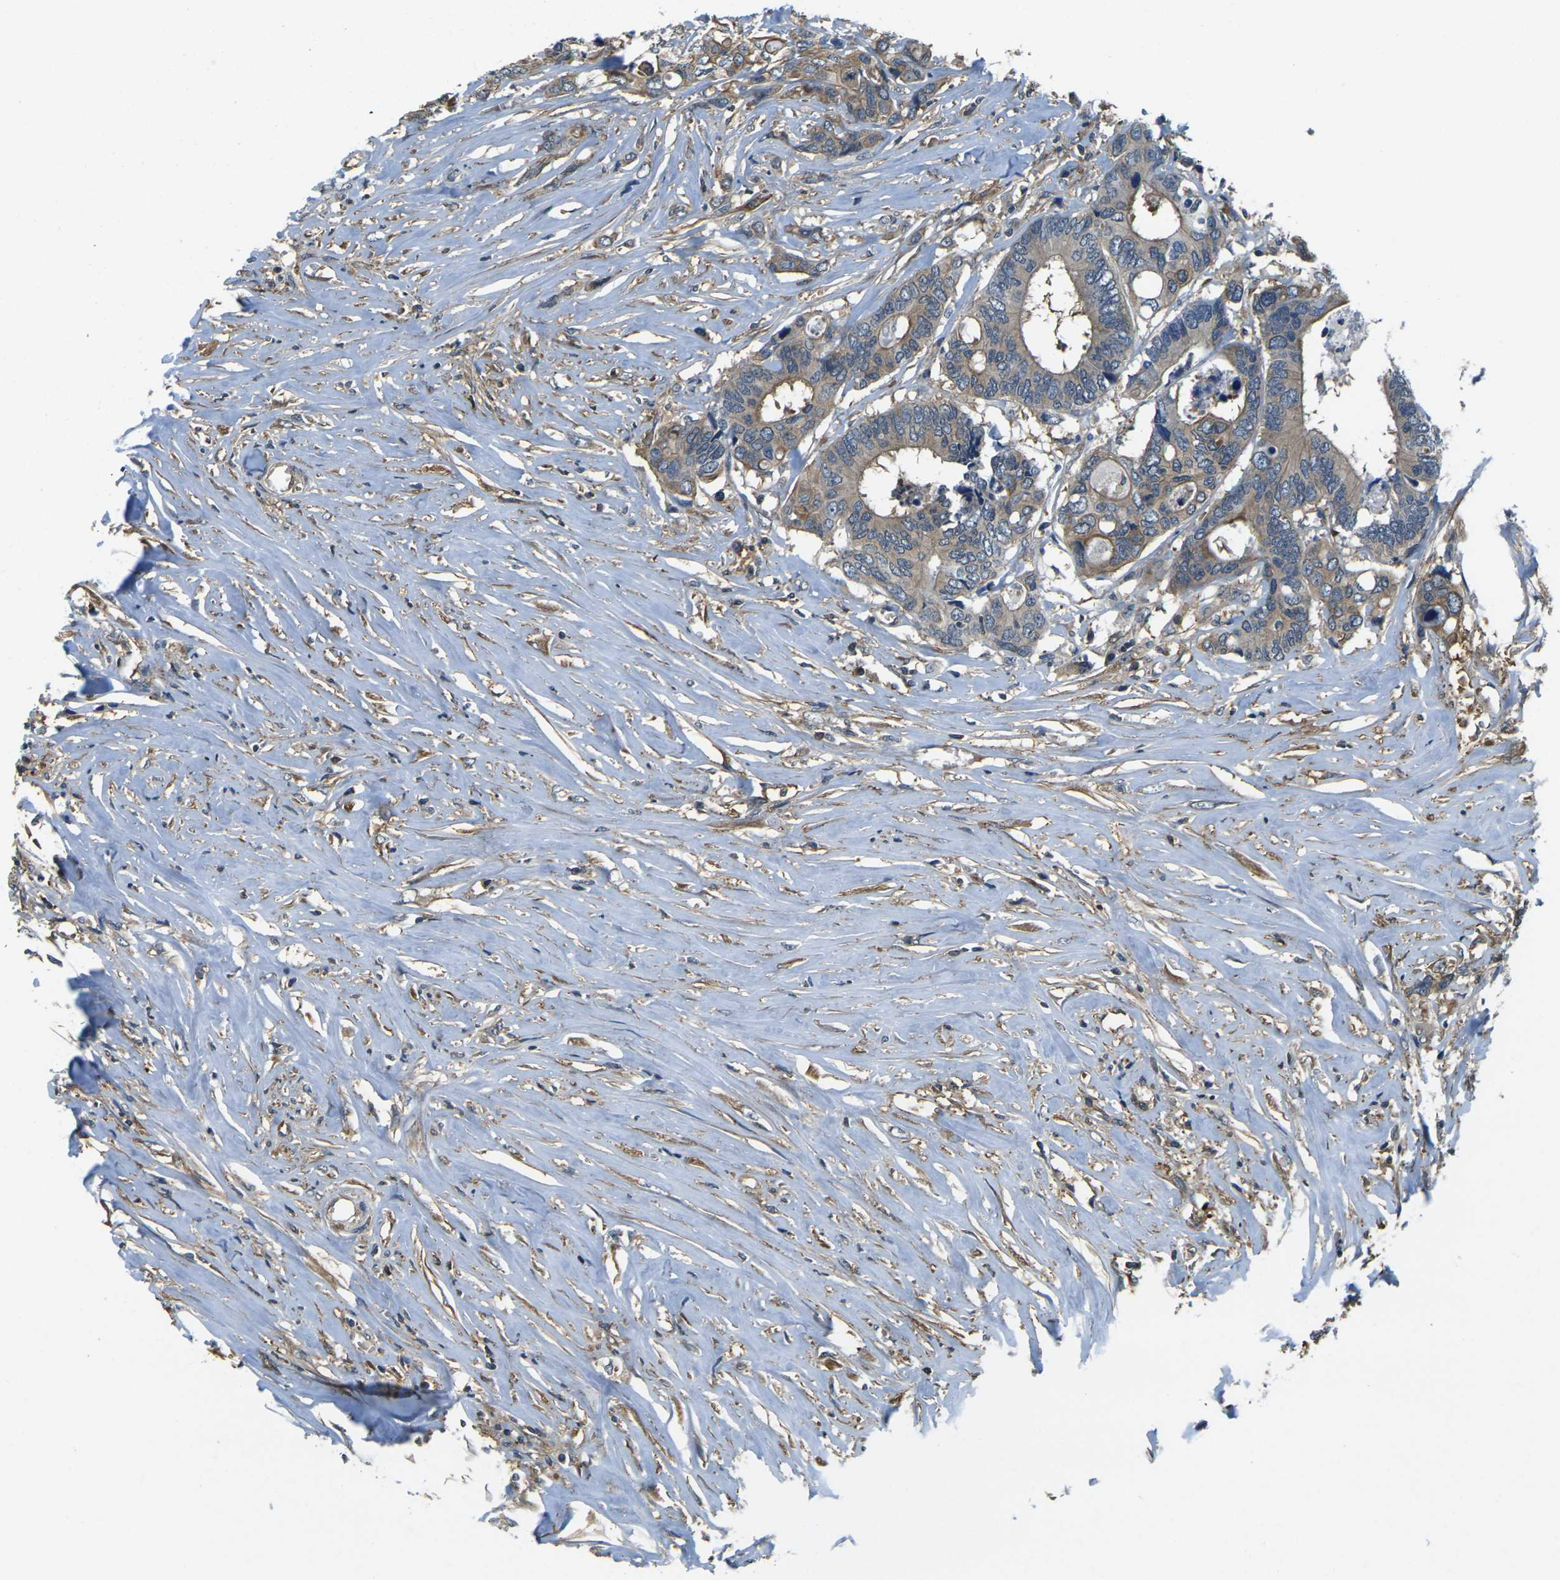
{"staining": {"intensity": "weak", "quantity": ">75%", "location": "cytoplasmic/membranous"}, "tissue": "colorectal cancer", "cell_type": "Tumor cells", "image_type": "cancer", "snomed": [{"axis": "morphology", "description": "Adenocarcinoma, NOS"}, {"axis": "topography", "description": "Rectum"}], "caption": "A photomicrograph of human colorectal cancer (adenocarcinoma) stained for a protein shows weak cytoplasmic/membranous brown staining in tumor cells.", "gene": "CAST", "patient": {"sex": "male", "age": 55}}